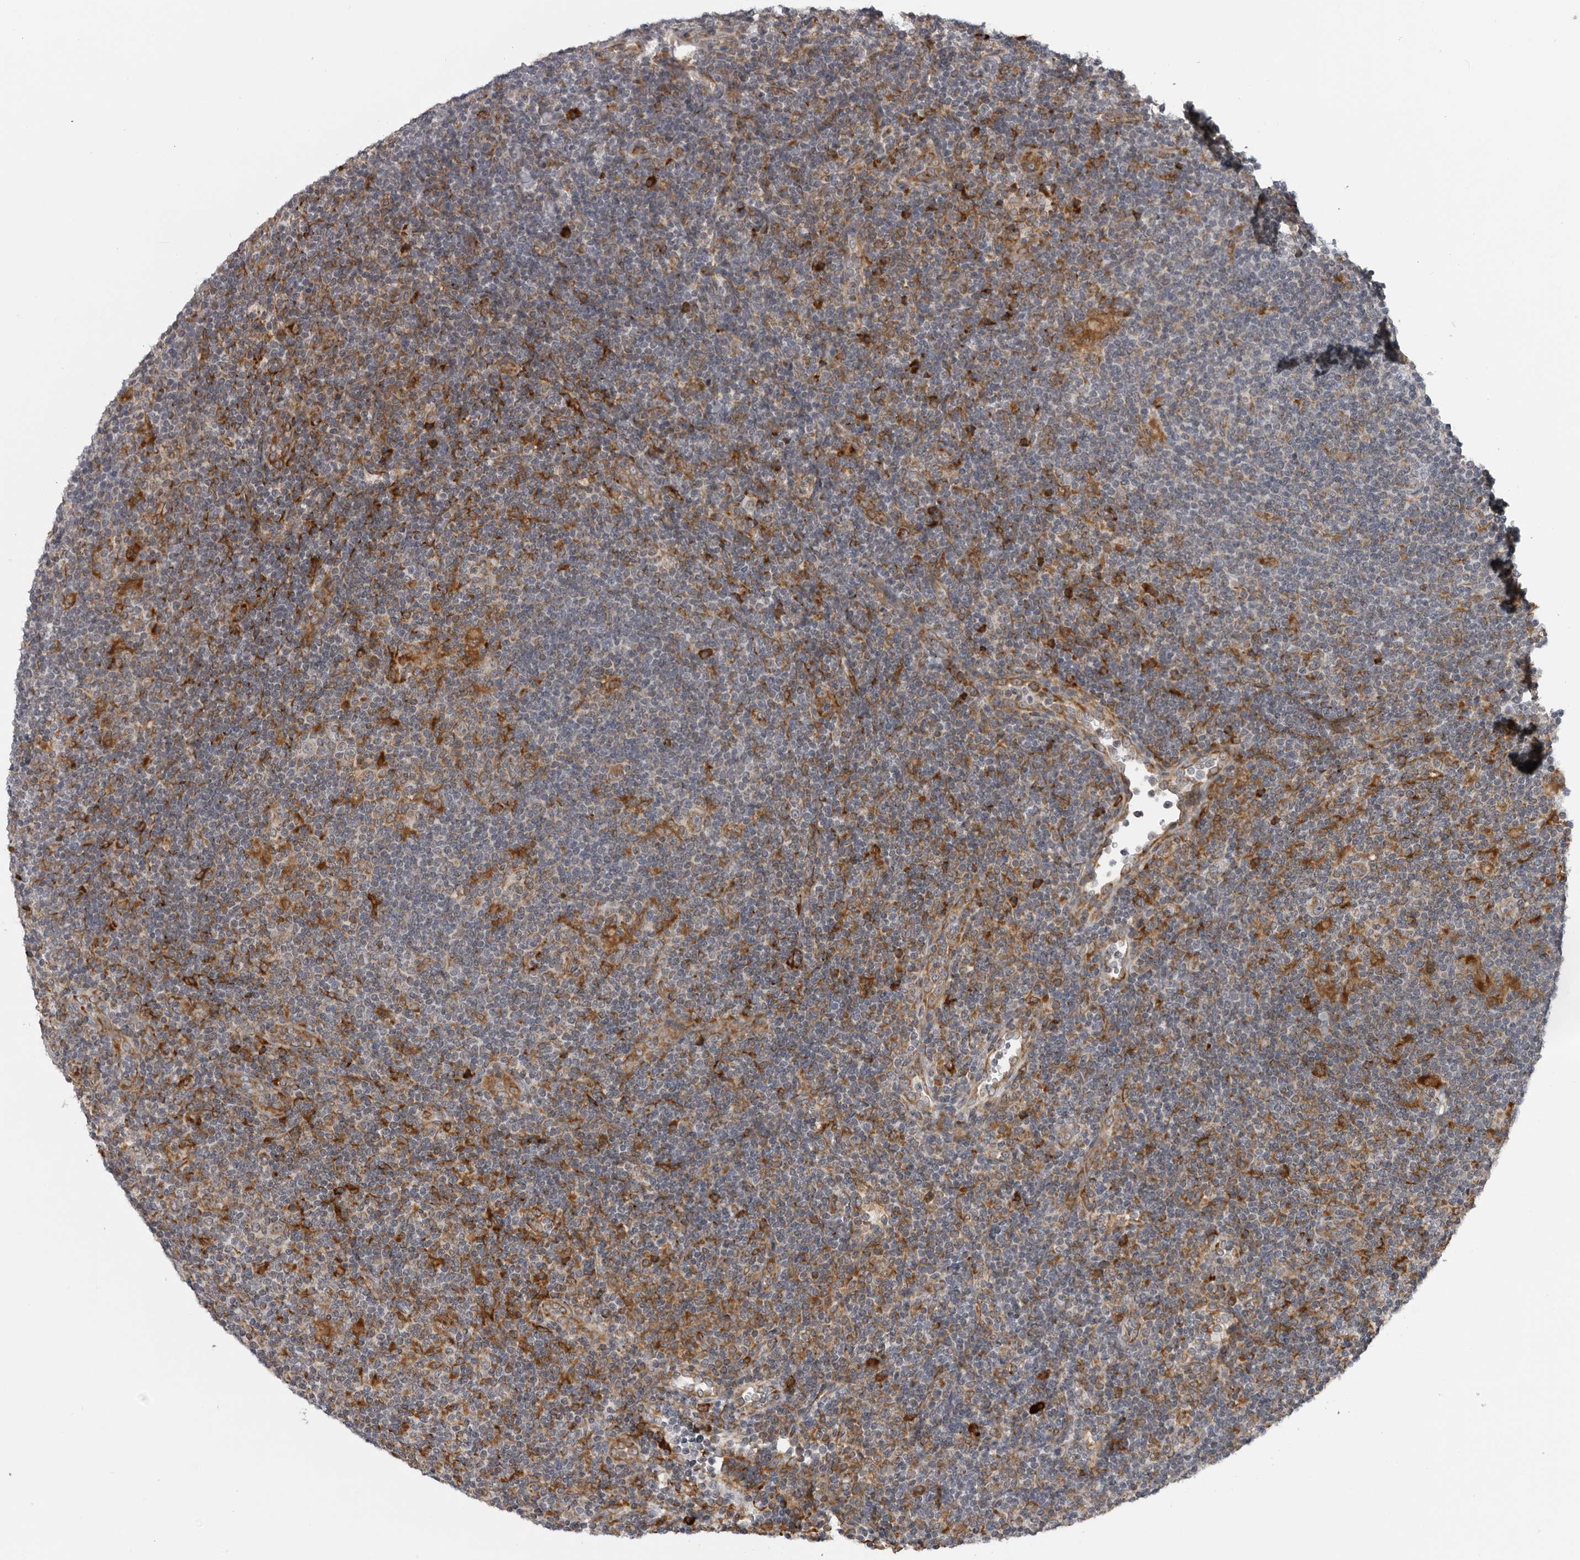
{"staining": {"intensity": "weak", "quantity": ">75%", "location": "cytoplasmic/membranous"}, "tissue": "lymphoma", "cell_type": "Tumor cells", "image_type": "cancer", "snomed": [{"axis": "morphology", "description": "Hodgkin's disease, NOS"}, {"axis": "topography", "description": "Lymph node"}], "caption": "IHC (DAB) staining of lymphoma shows weak cytoplasmic/membranous protein expression in approximately >75% of tumor cells.", "gene": "ALPK2", "patient": {"sex": "female", "age": 57}}